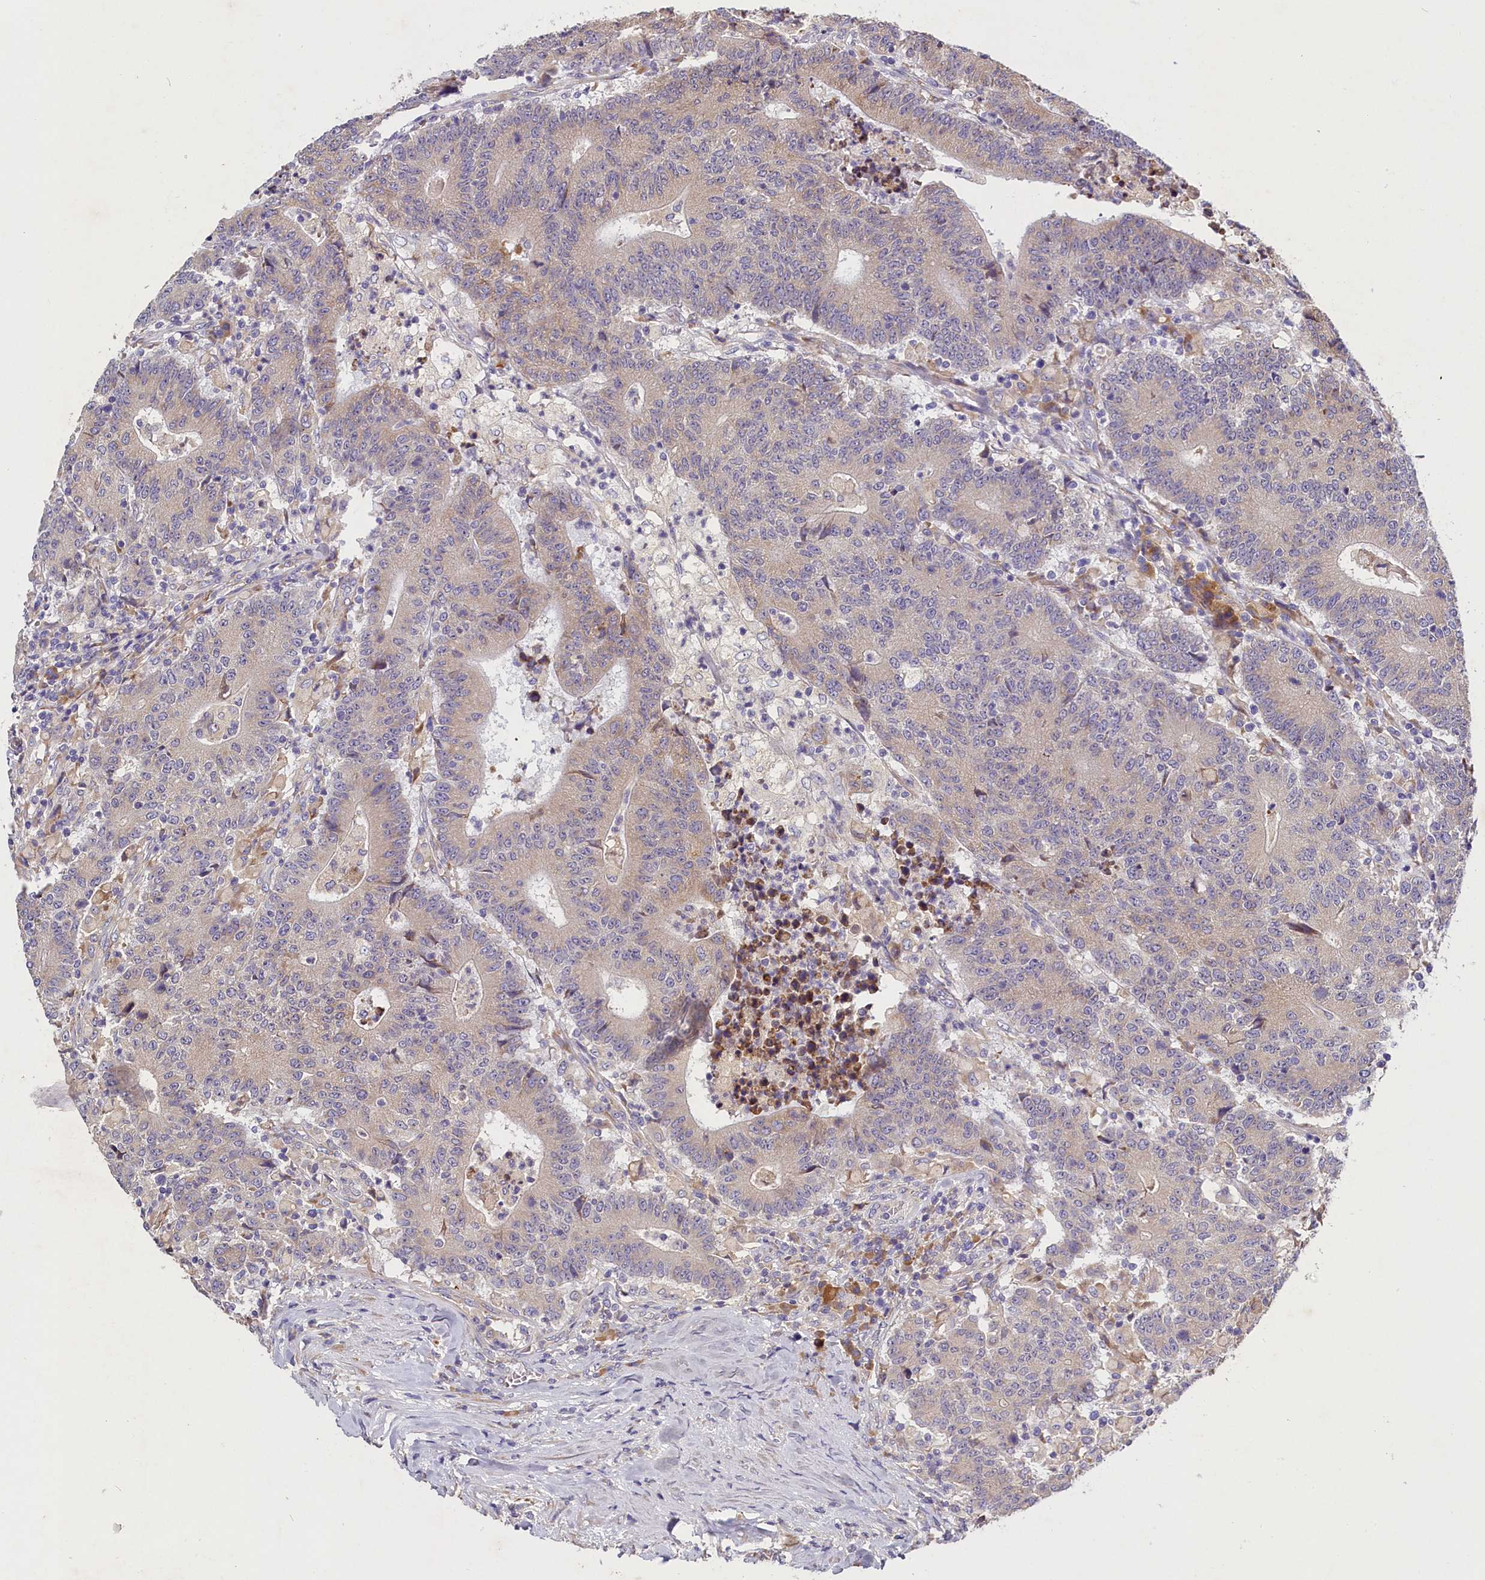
{"staining": {"intensity": "weak", "quantity": "<25%", "location": "cytoplasmic/membranous"}, "tissue": "colorectal cancer", "cell_type": "Tumor cells", "image_type": "cancer", "snomed": [{"axis": "morphology", "description": "Adenocarcinoma, NOS"}, {"axis": "topography", "description": "Colon"}], "caption": "An image of human colorectal cancer is negative for staining in tumor cells.", "gene": "ST7L", "patient": {"sex": "female", "age": 75}}